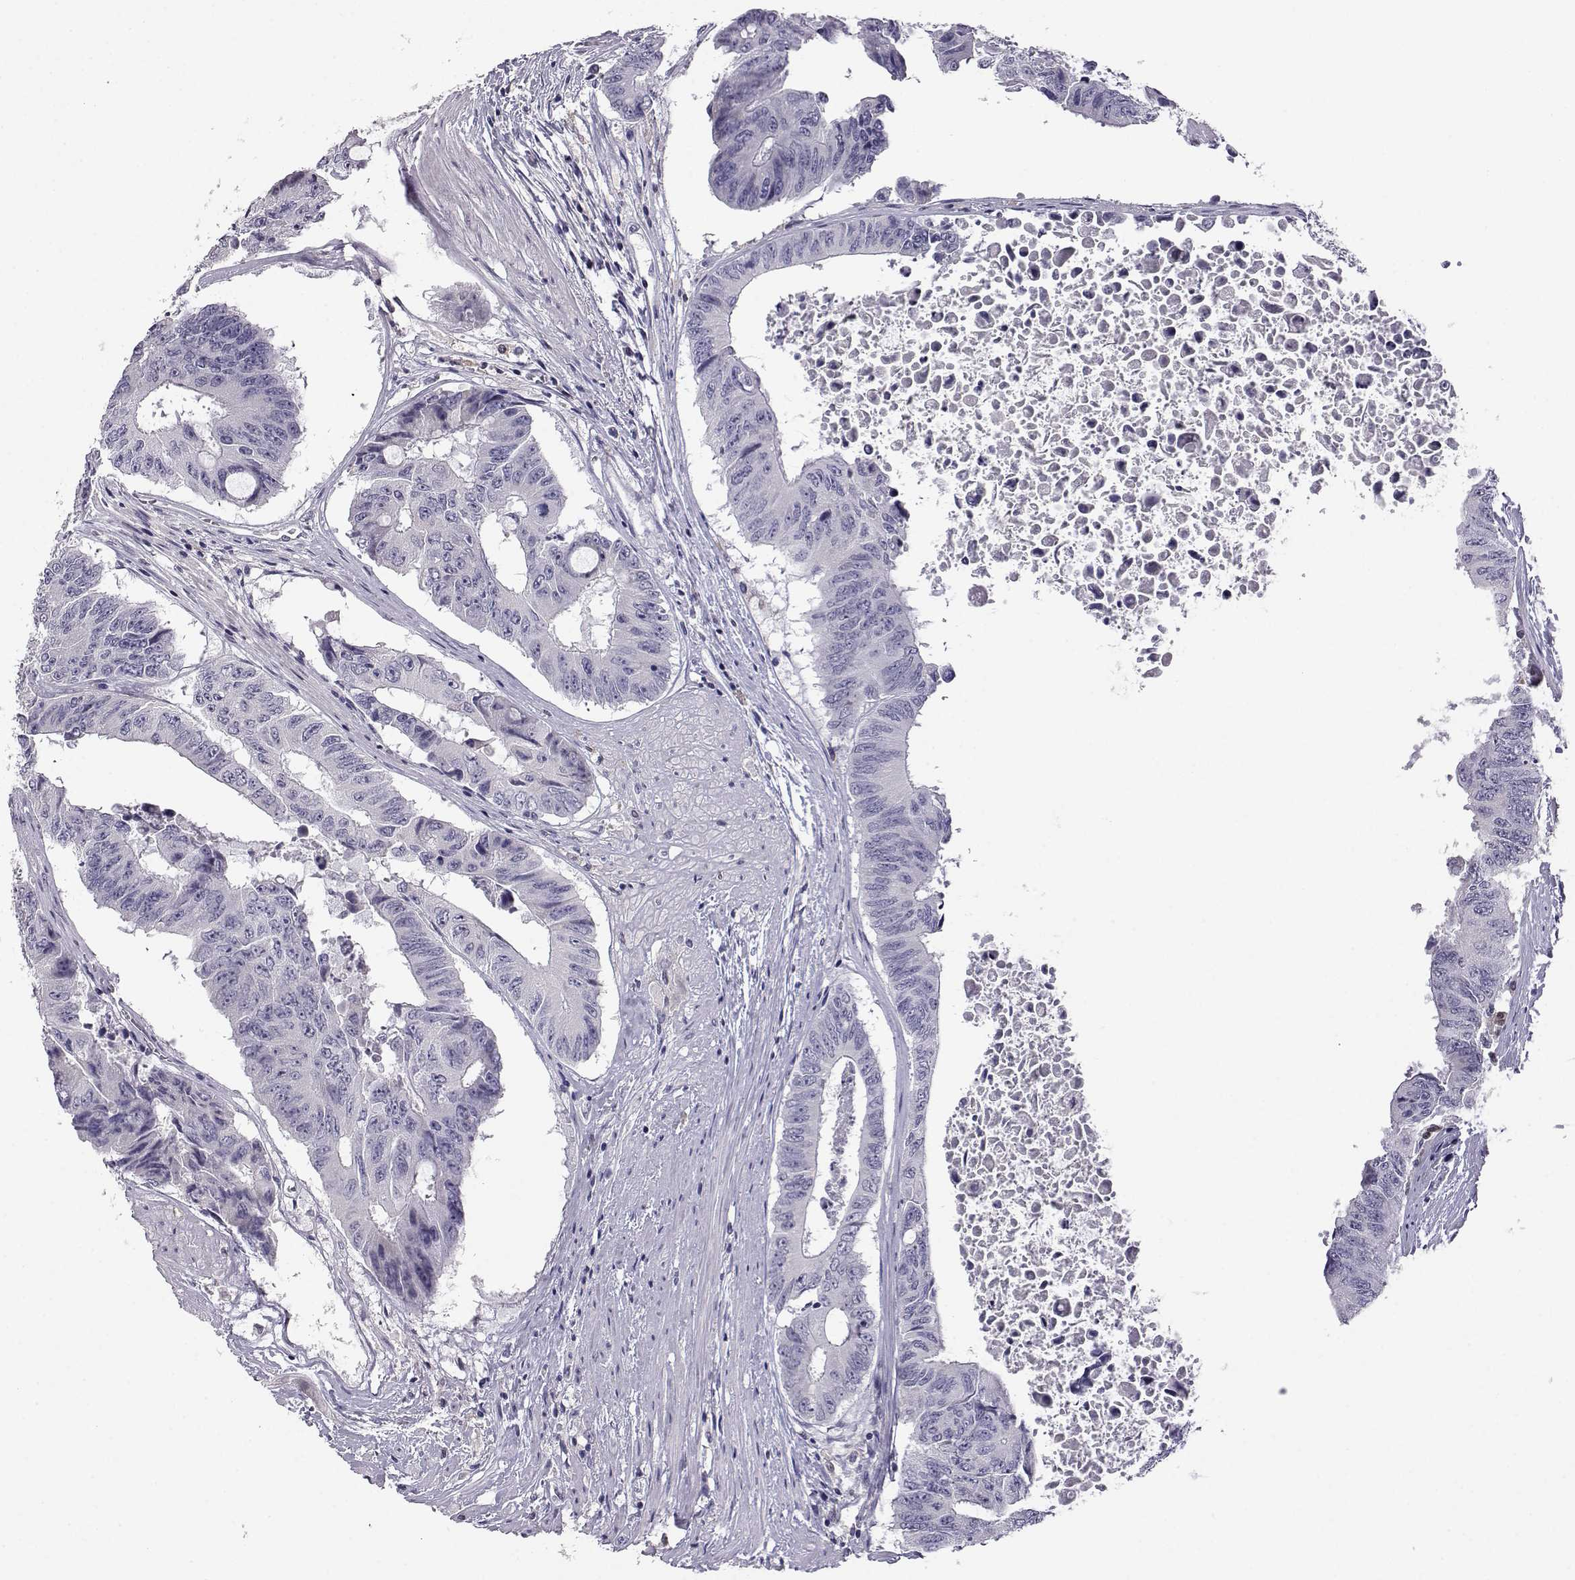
{"staining": {"intensity": "negative", "quantity": "none", "location": "none"}, "tissue": "colorectal cancer", "cell_type": "Tumor cells", "image_type": "cancer", "snomed": [{"axis": "morphology", "description": "Adenocarcinoma, NOS"}, {"axis": "topography", "description": "Rectum"}], "caption": "High power microscopy image of an immunohistochemistry (IHC) histopathology image of adenocarcinoma (colorectal), revealing no significant staining in tumor cells. Brightfield microscopy of immunohistochemistry stained with DAB (3,3'-diaminobenzidine) (brown) and hematoxylin (blue), captured at high magnification.", "gene": "AKR1B1", "patient": {"sex": "male", "age": 59}}